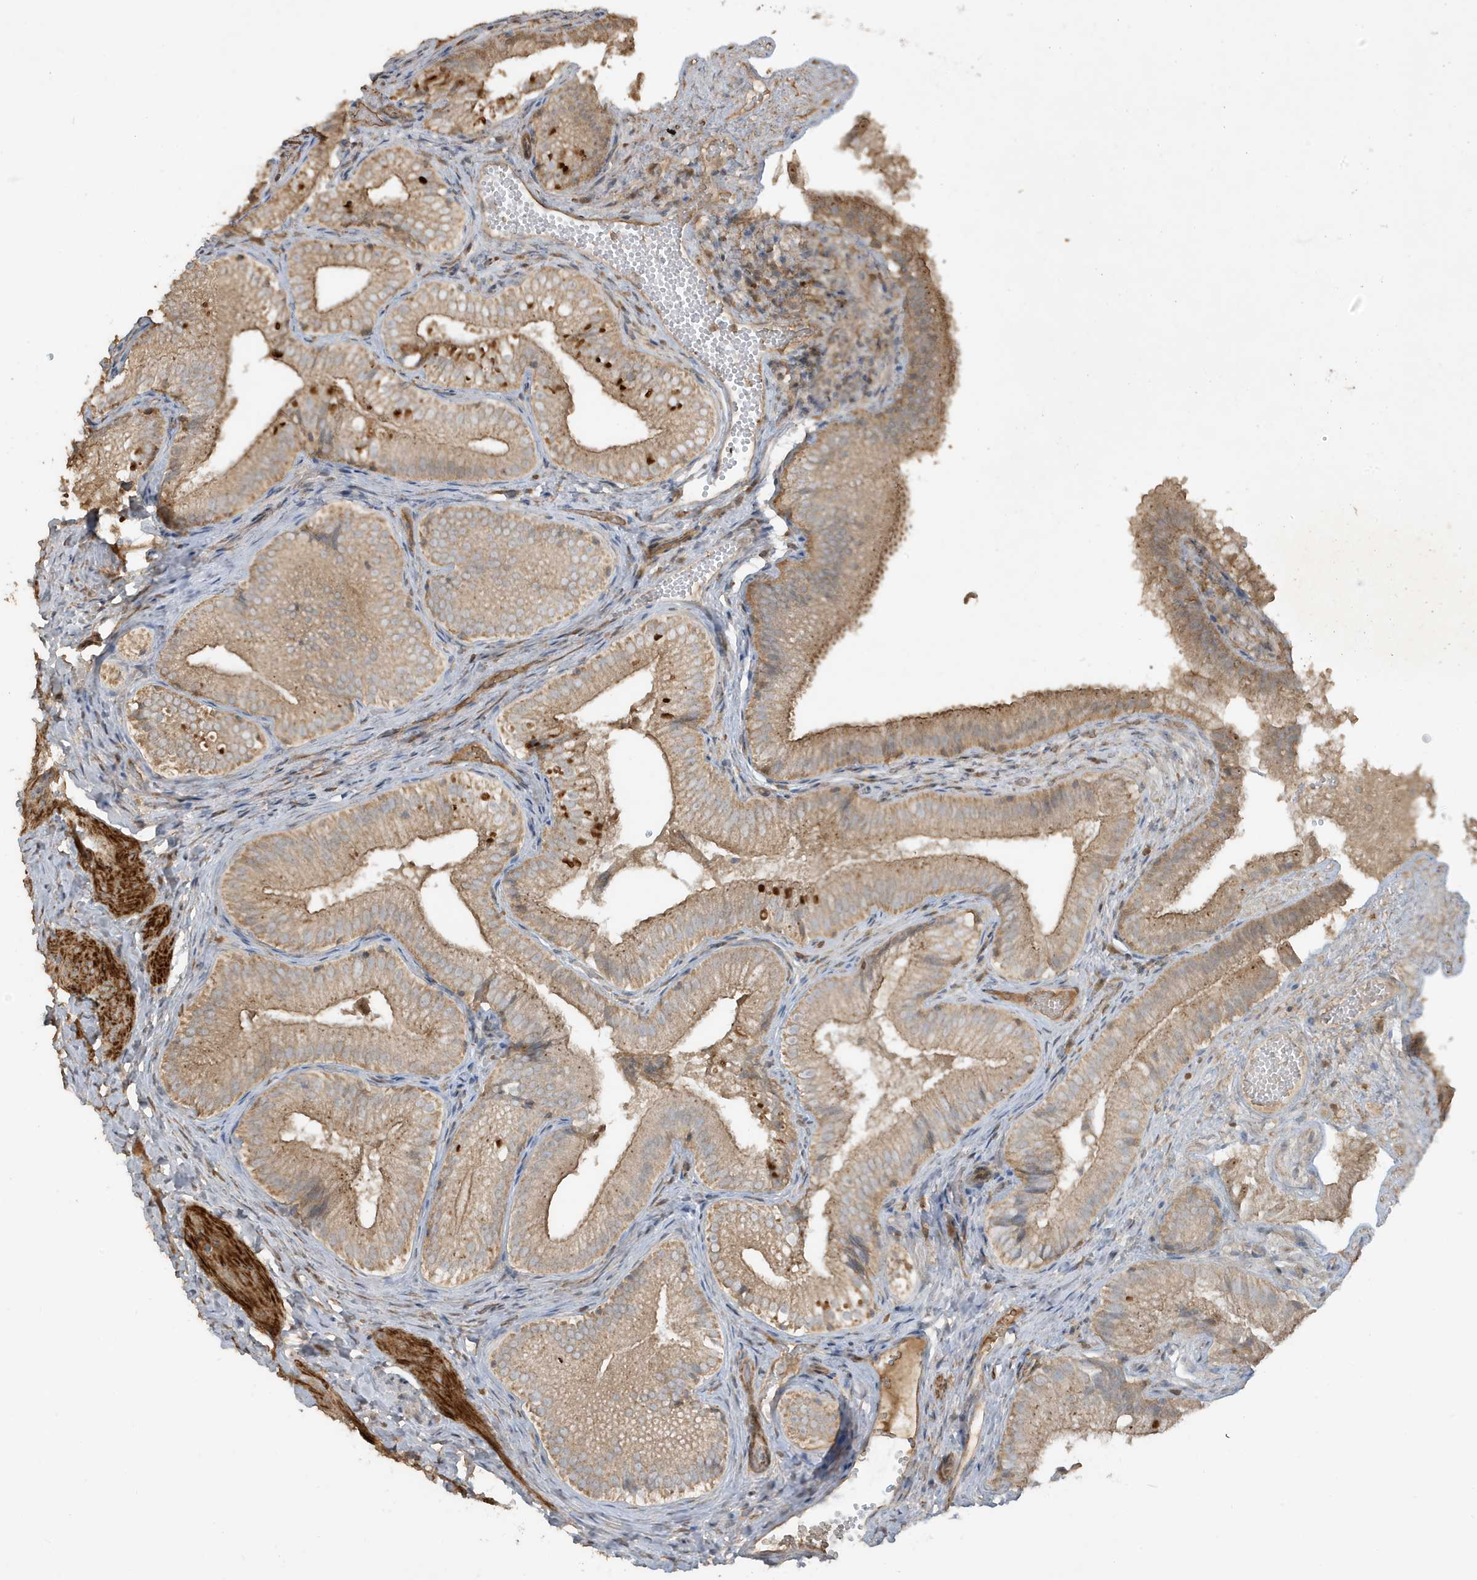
{"staining": {"intensity": "moderate", "quantity": ">75%", "location": "cytoplasmic/membranous"}, "tissue": "gallbladder", "cell_type": "Glandular cells", "image_type": "normal", "snomed": [{"axis": "morphology", "description": "Normal tissue, NOS"}, {"axis": "topography", "description": "Gallbladder"}], "caption": "Benign gallbladder was stained to show a protein in brown. There is medium levels of moderate cytoplasmic/membranous expression in approximately >75% of glandular cells. Nuclei are stained in blue.", "gene": "PRRT3", "patient": {"sex": "female", "age": 30}}